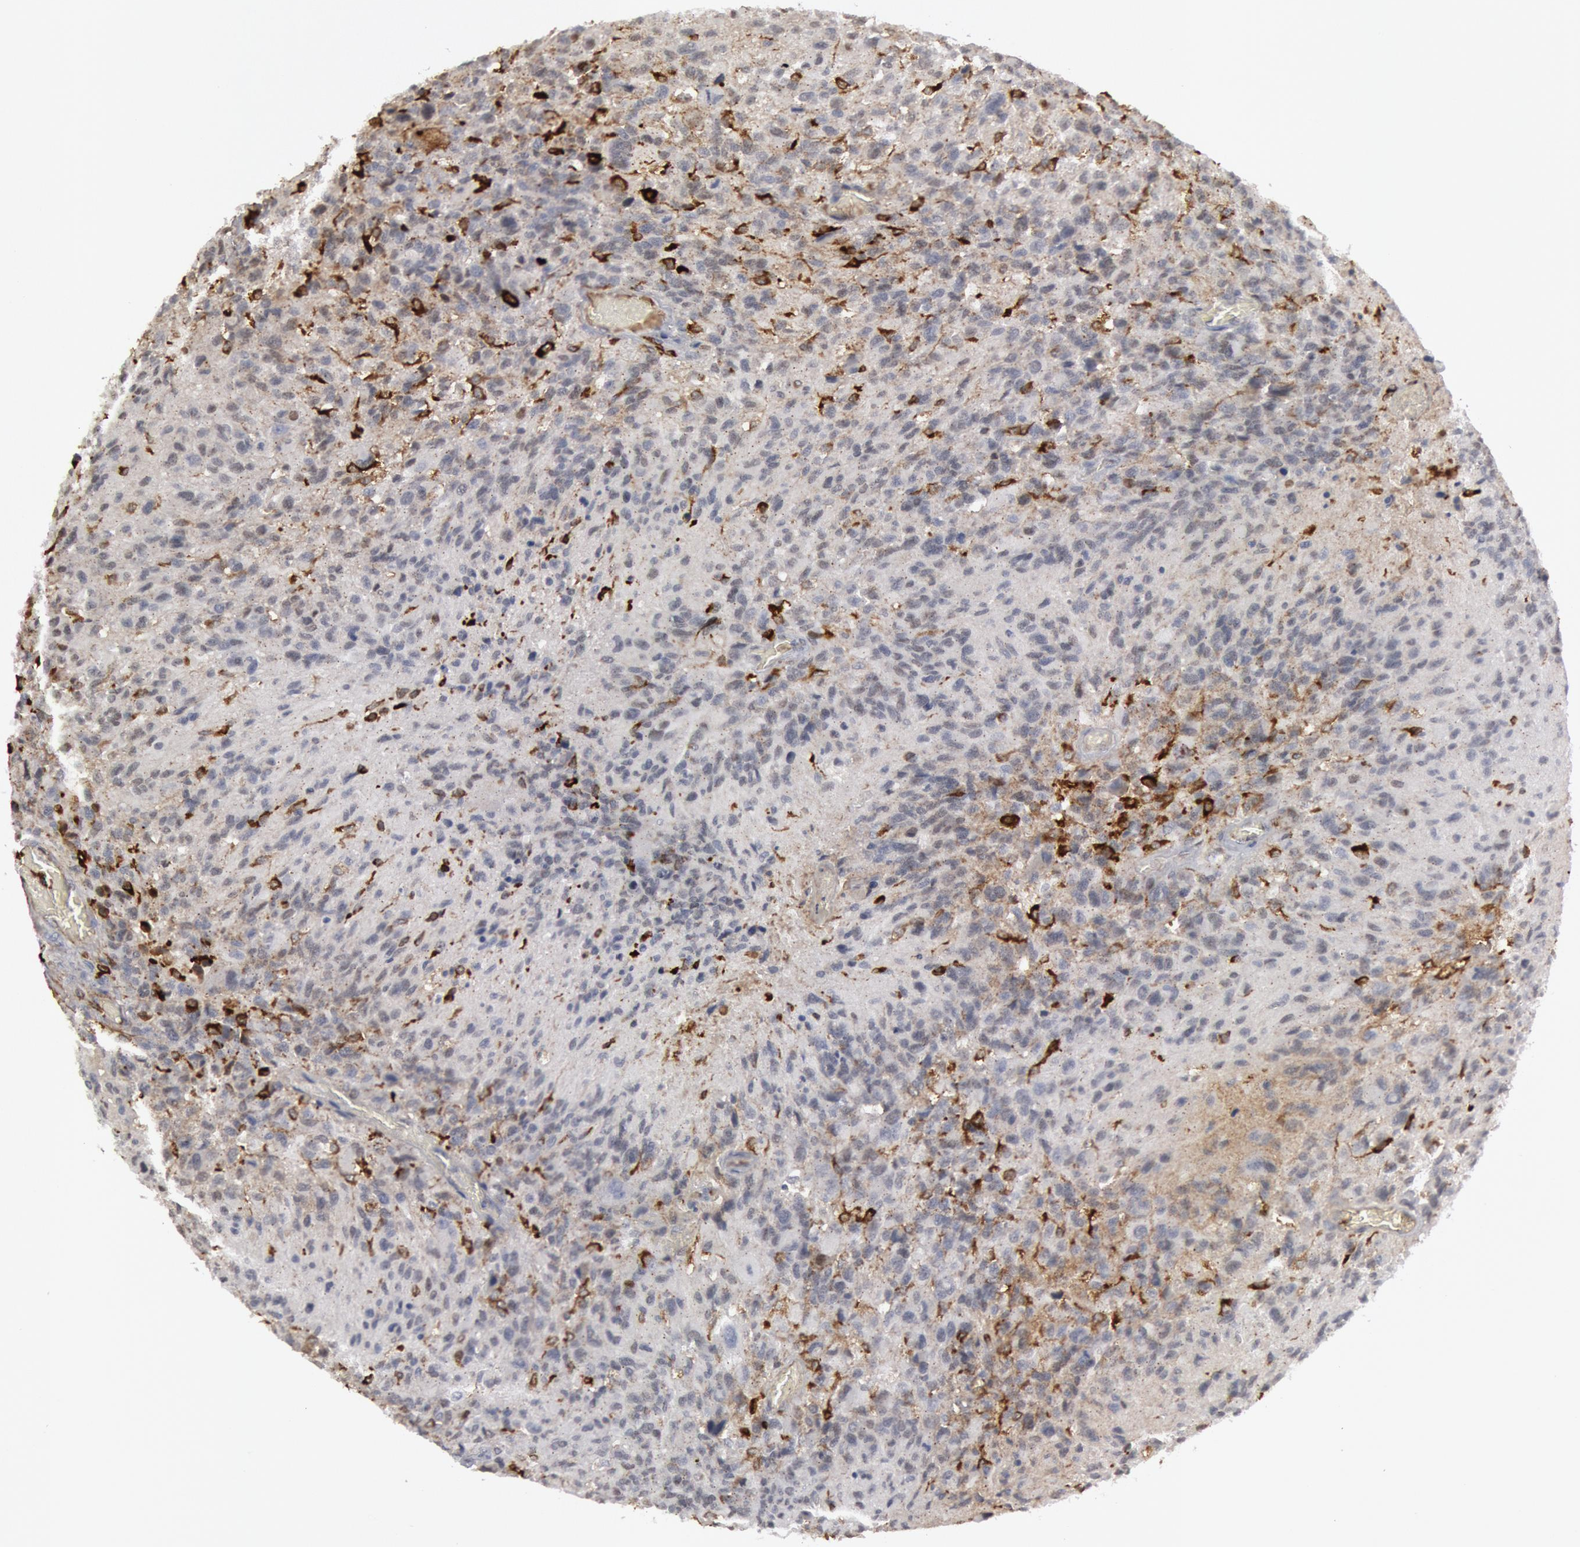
{"staining": {"intensity": "moderate", "quantity": "25%-75%", "location": "cytoplasmic/membranous"}, "tissue": "glioma", "cell_type": "Tumor cells", "image_type": "cancer", "snomed": [{"axis": "morphology", "description": "Glioma, malignant, High grade"}, {"axis": "topography", "description": "Brain"}], "caption": "Immunohistochemistry photomicrograph of glioma stained for a protein (brown), which exhibits medium levels of moderate cytoplasmic/membranous expression in about 25%-75% of tumor cells.", "gene": "C1QC", "patient": {"sex": "male", "age": 69}}